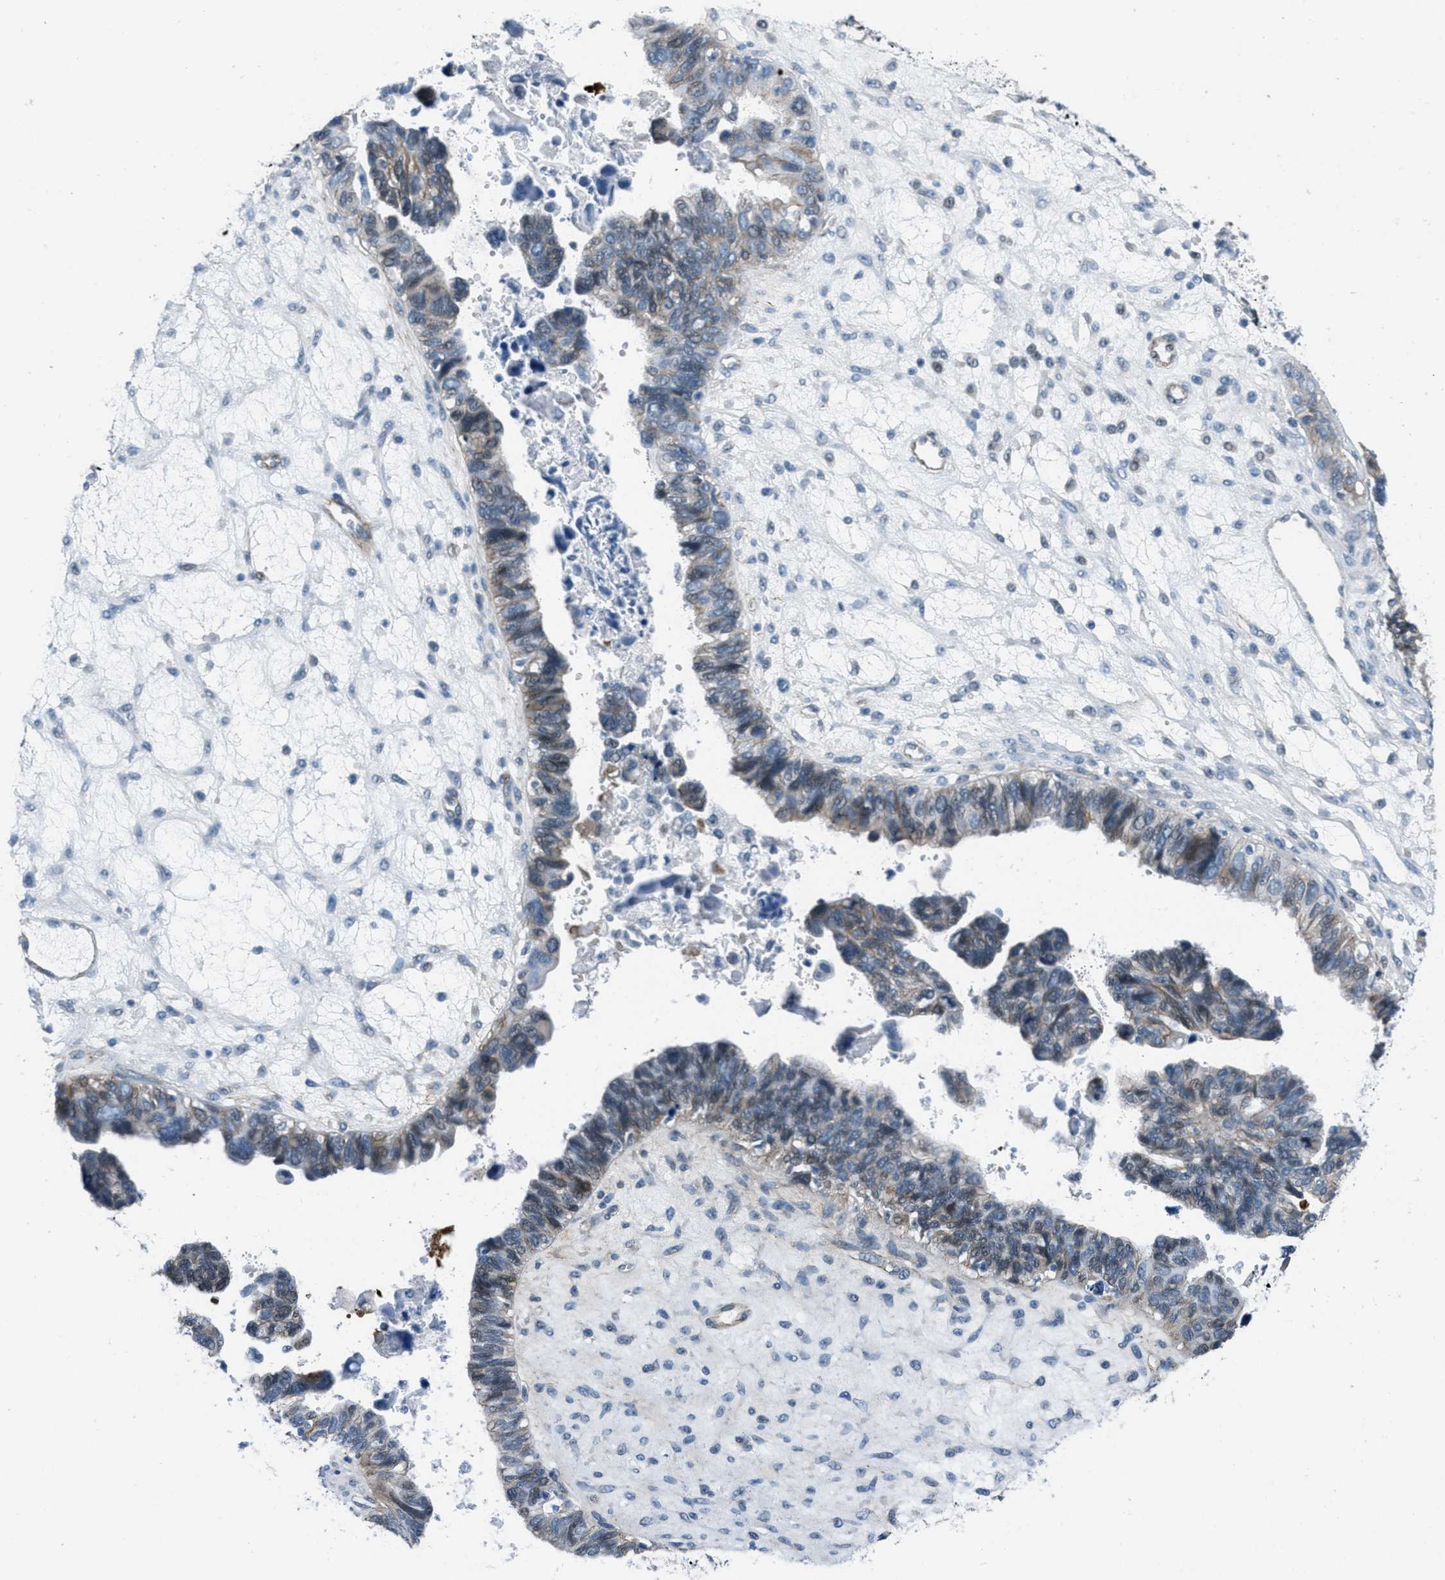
{"staining": {"intensity": "weak", "quantity": "<25%", "location": "cytoplasmic/membranous"}, "tissue": "ovarian cancer", "cell_type": "Tumor cells", "image_type": "cancer", "snomed": [{"axis": "morphology", "description": "Cystadenocarcinoma, serous, NOS"}, {"axis": "topography", "description": "Ovary"}], "caption": "High power microscopy micrograph of an immunohistochemistry (IHC) micrograph of ovarian serous cystadenocarcinoma, revealing no significant positivity in tumor cells.", "gene": "FBN1", "patient": {"sex": "female", "age": 79}}